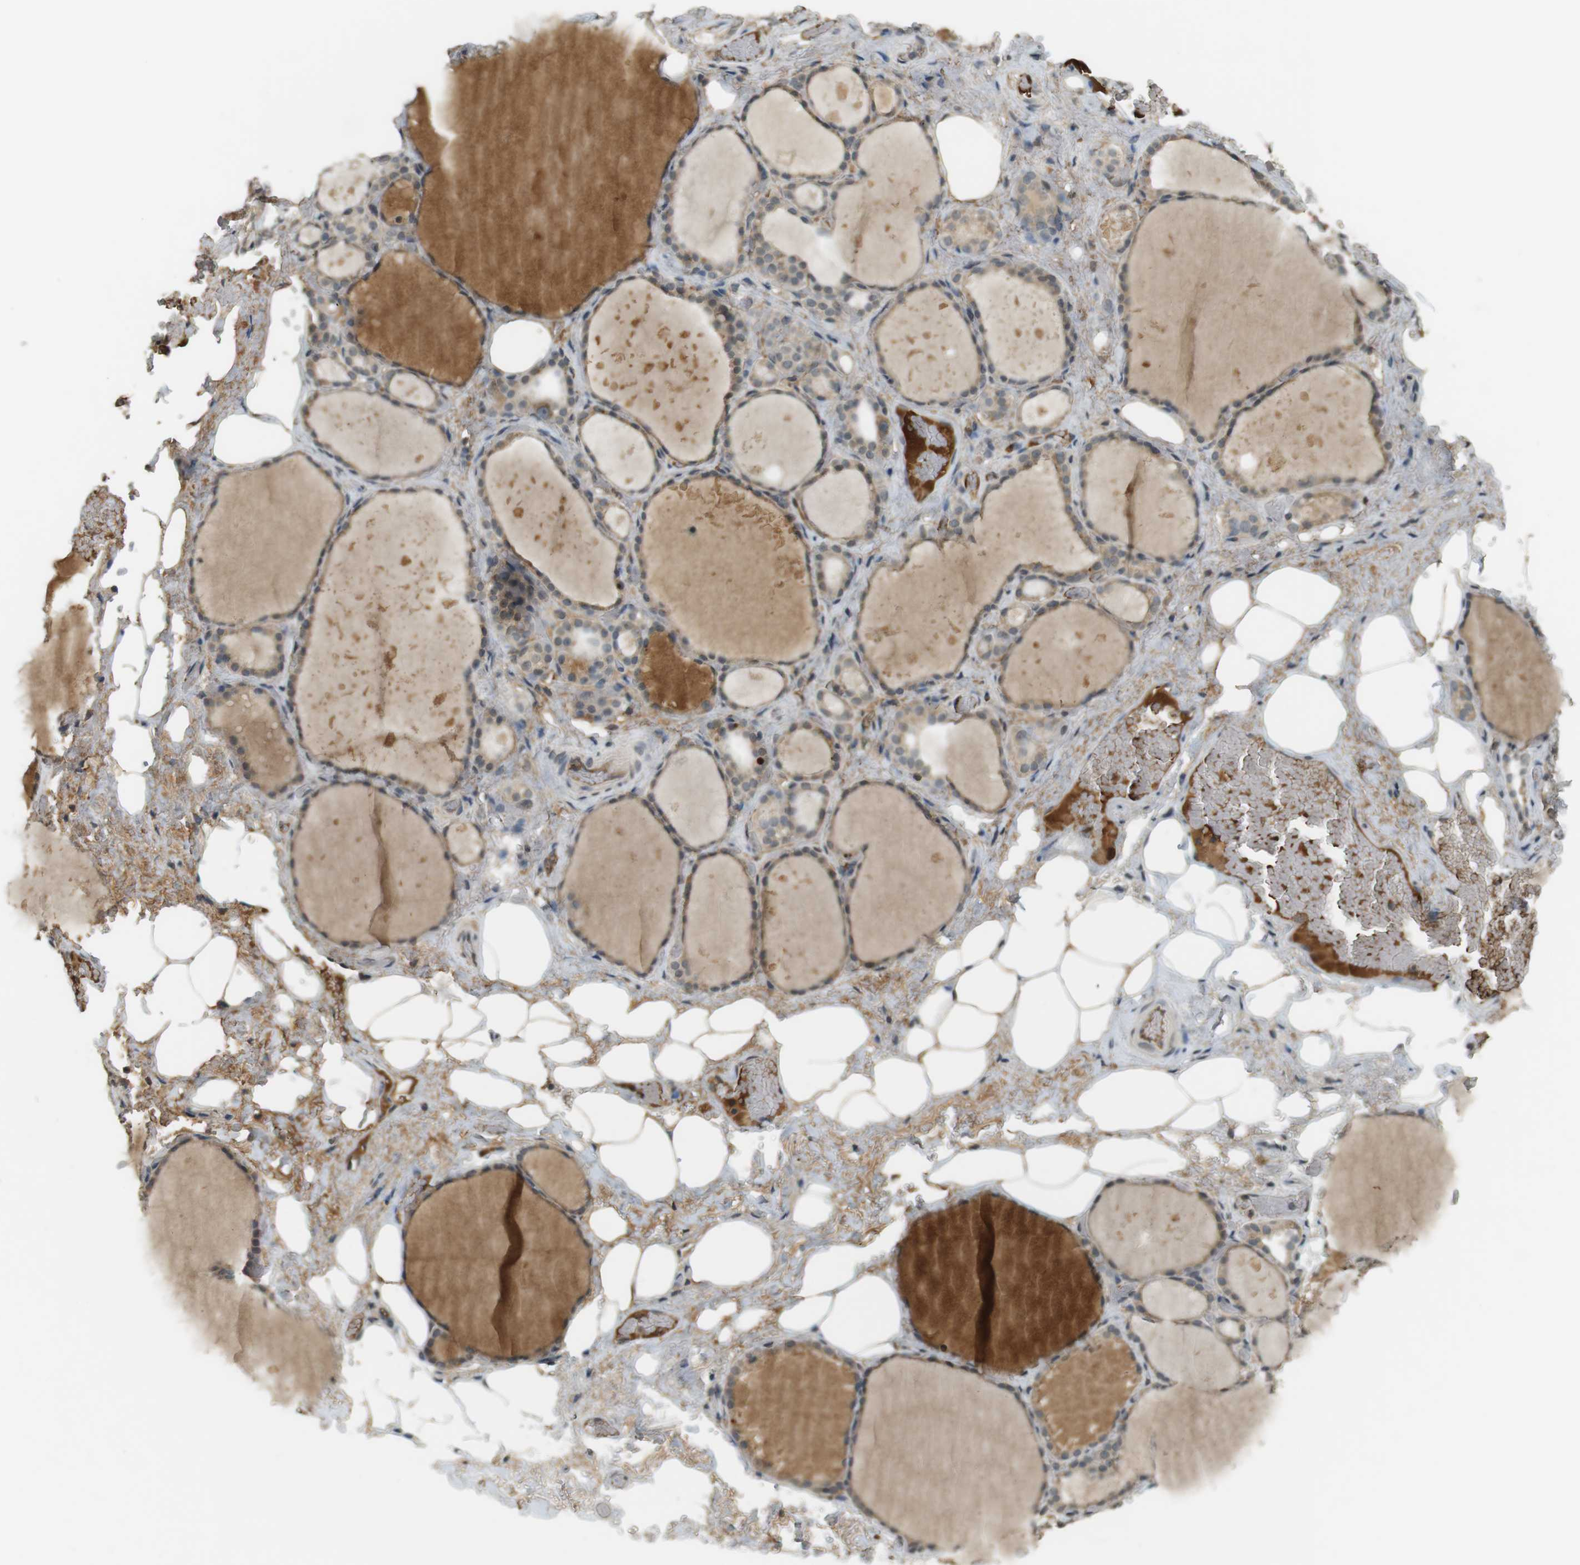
{"staining": {"intensity": "weak", "quantity": ">75%", "location": "cytoplasmic/membranous"}, "tissue": "thyroid gland", "cell_type": "Glandular cells", "image_type": "normal", "snomed": [{"axis": "morphology", "description": "Normal tissue, NOS"}, {"axis": "topography", "description": "Thyroid gland"}], "caption": "Immunohistochemistry micrograph of normal thyroid gland: thyroid gland stained using immunohistochemistry displays low levels of weak protein expression localized specifically in the cytoplasmic/membranous of glandular cells, appearing as a cytoplasmic/membranous brown color.", "gene": "SRR", "patient": {"sex": "male", "age": 61}}